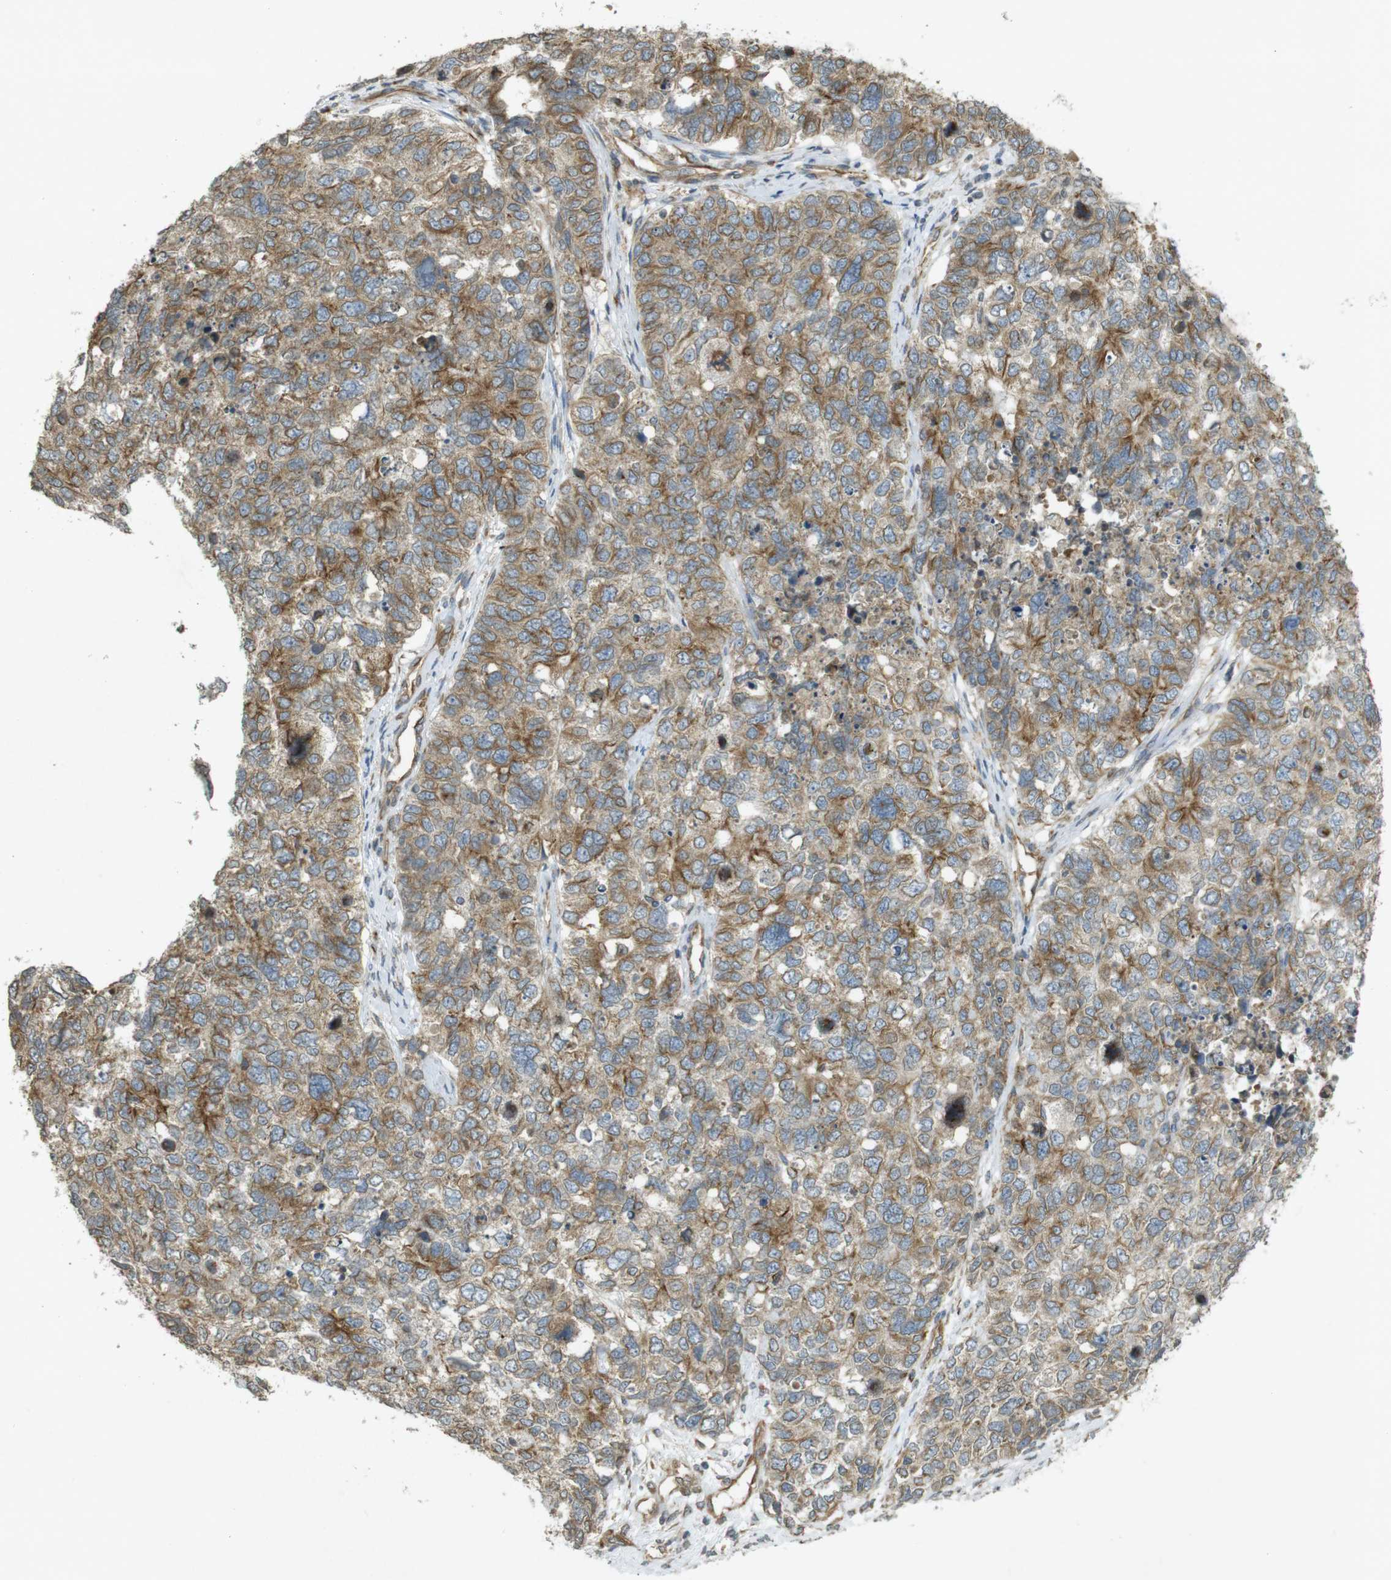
{"staining": {"intensity": "moderate", "quantity": ">75%", "location": "cytoplasmic/membranous"}, "tissue": "cervical cancer", "cell_type": "Tumor cells", "image_type": "cancer", "snomed": [{"axis": "morphology", "description": "Squamous cell carcinoma, NOS"}, {"axis": "topography", "description": "Cervix"}], "caption": "IHC (DAB) staining of human cervical cancer shows moderate cytoplasmic/membranous protein staining in approximately >75% of tumor cells.", "gene": "KIF5B", "patient": {"sex": "female", "age": 63}}